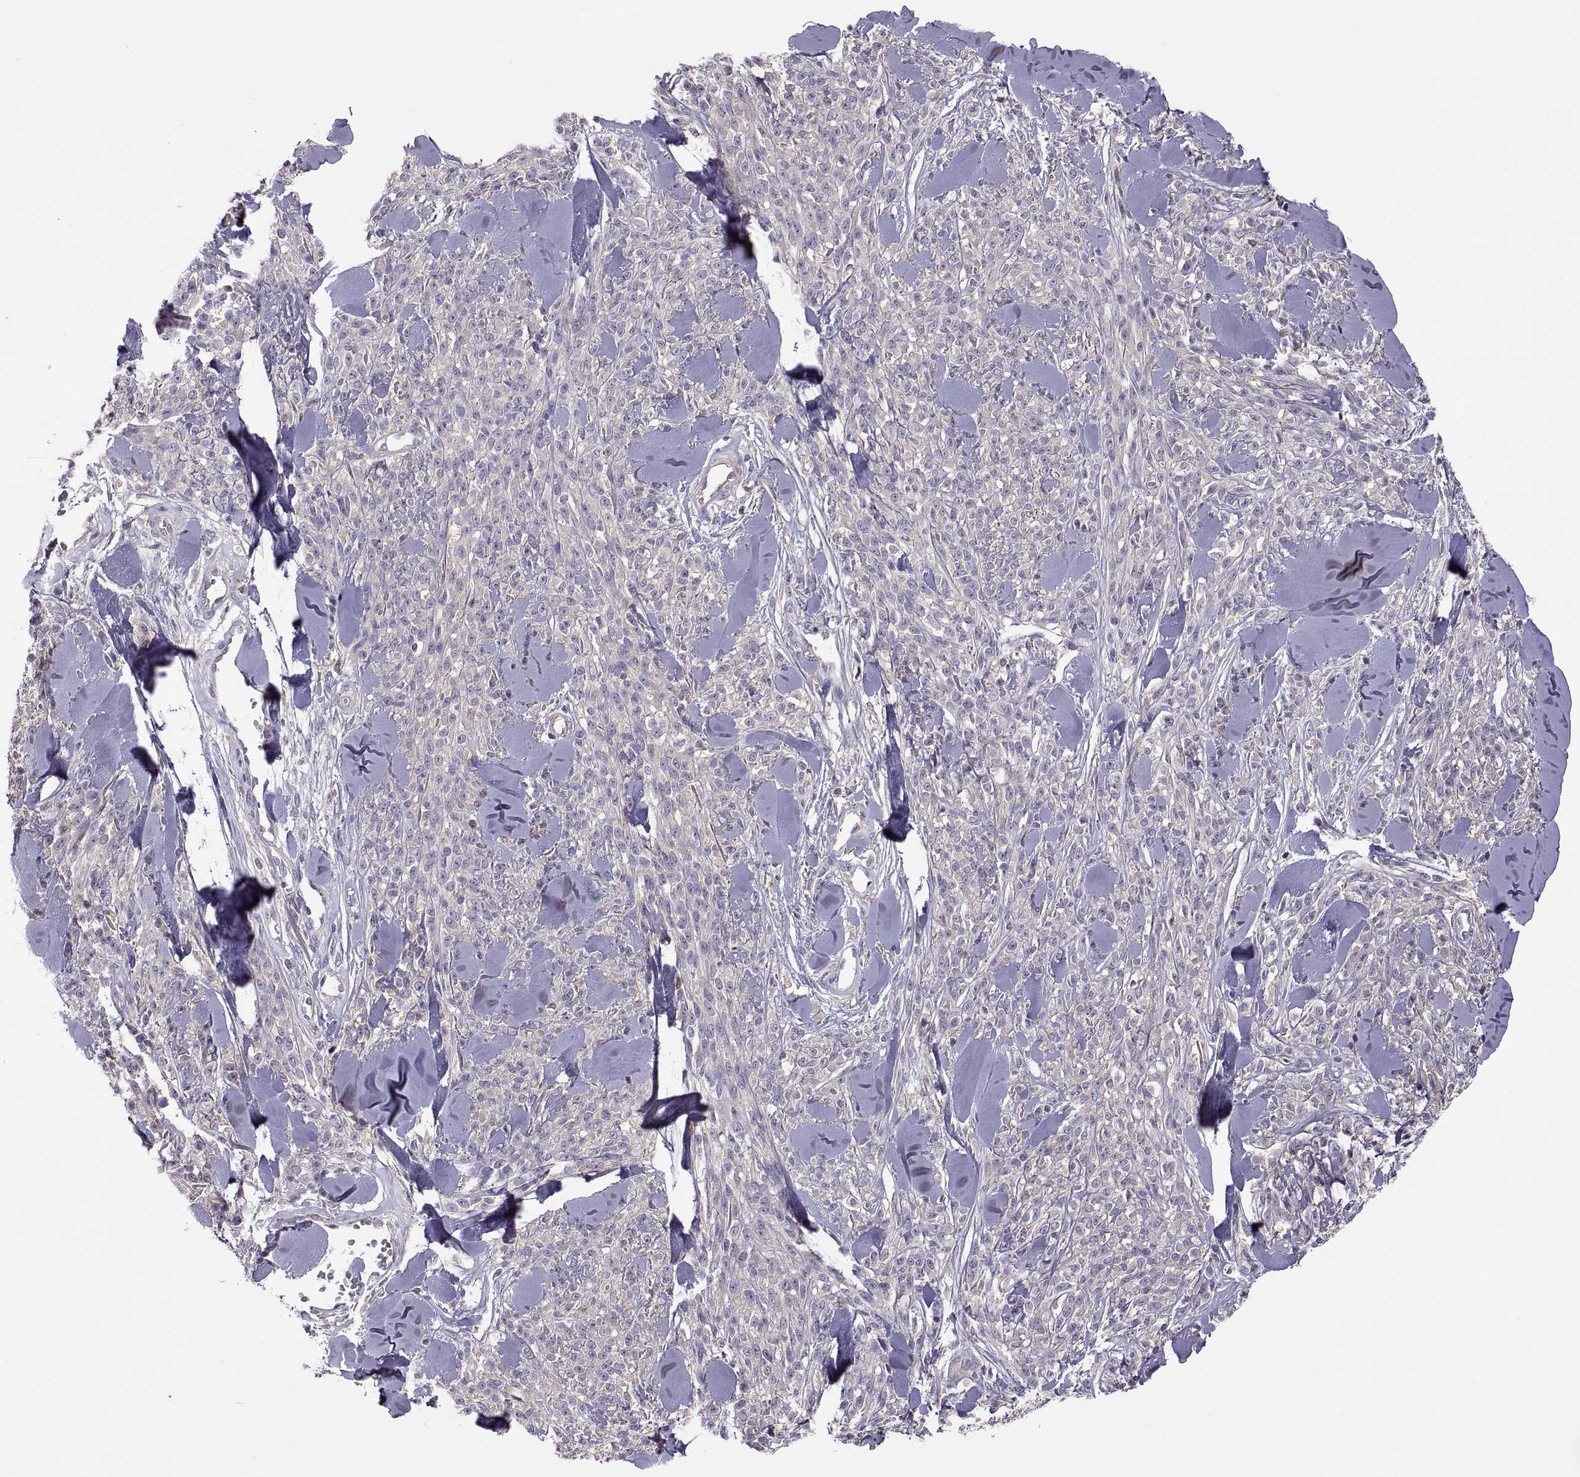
{"staining": {"intensity": "negative", "quantity": "none", "location": "none"}, "tissue": "melanoma", "cell_type": "Tumor cells", "image_type": "cancer", "snomed": [{"axis": "morphology", "description": "Malignant melanoma, NOS"}, {"axis": "topography", "description": "Skin"}, {"axis": "topography", "description": "Skin of trunk"}], "caption": "There is no significant positivity in tumor cells of melanoma.", "gene": "SPATA32", "patient": {"sex": "male", "age": 74}}